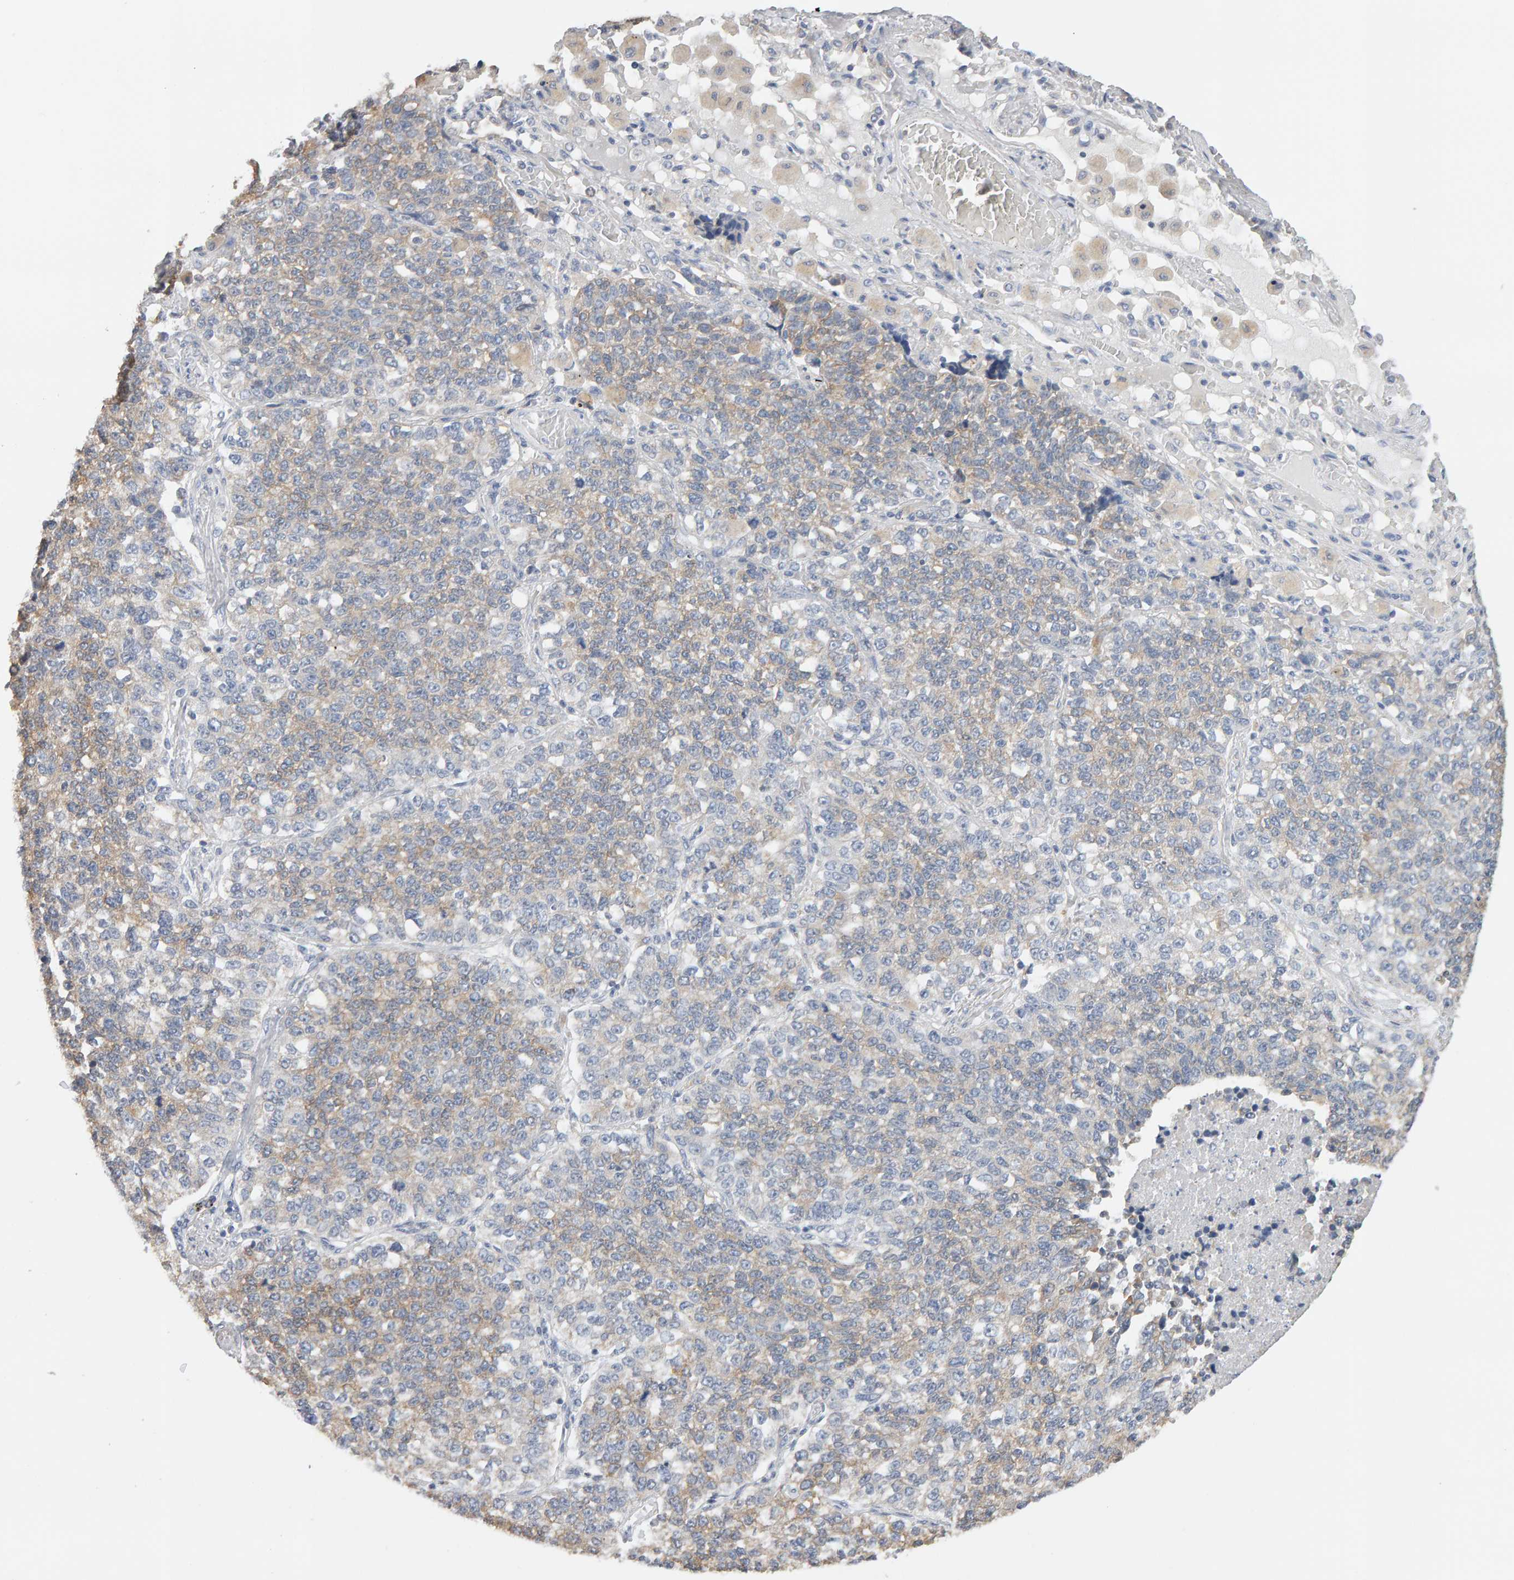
{"staining": {"intensity": "weak", "quantity": "<25%", "location": "cytoplasmic/membranous"}, "tissue": "lung cancer", "cell_type": "Tumor cells", "image_type": "cancer", "snomed": [{"axis": "morphology", "description": "Adenocarcinoma, NOS"}, {"axis": "topography", "description": "Lung"}], "caption": "Tumor cells are negative for protein expression in human lung adenocarcinoma.", "gene": "SGPL1", "patient": {"sex": "male", "age": 49}}